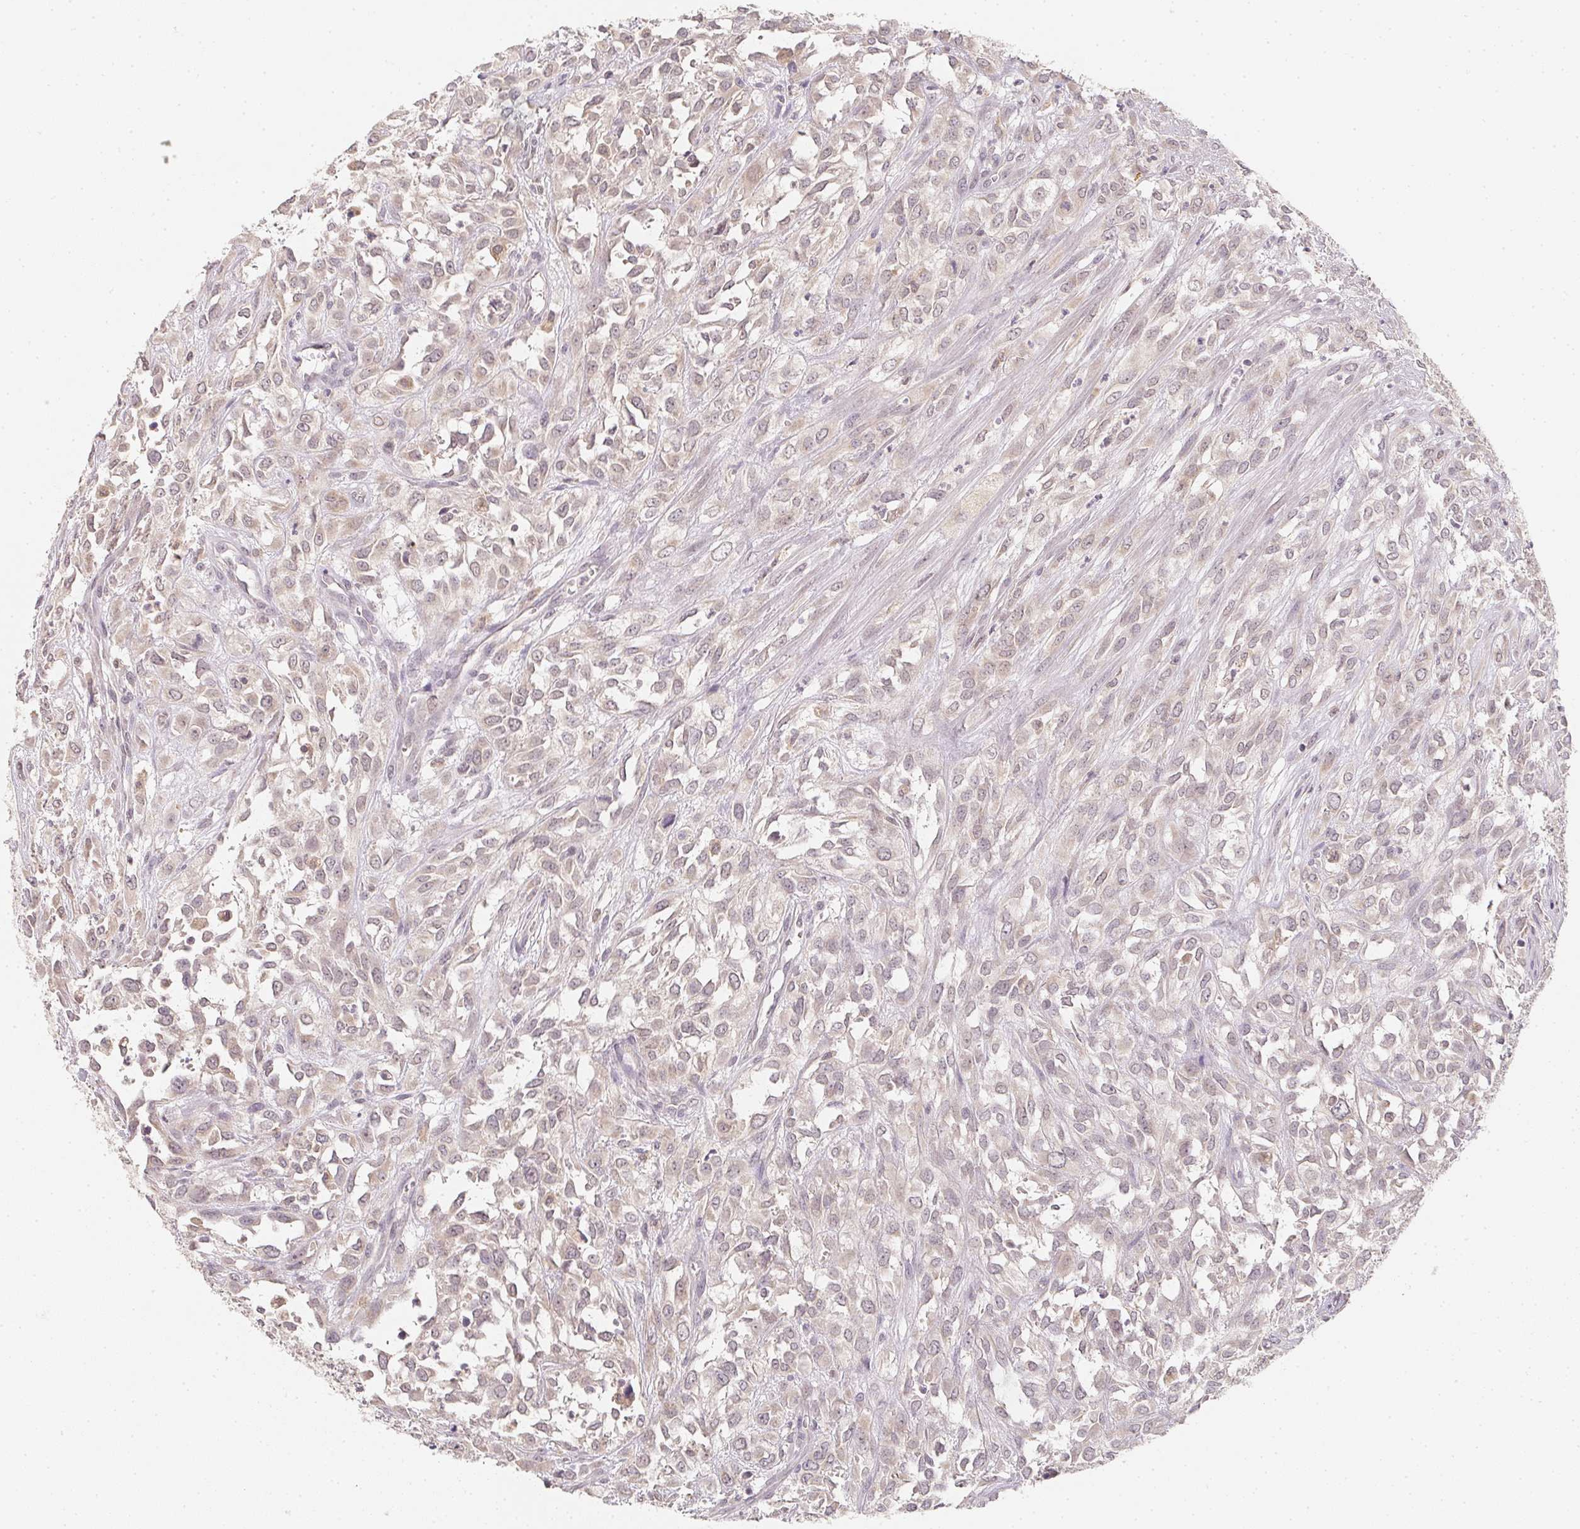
{"staining": {"intensity": "weak", "quantity": "<25%", "location": "cytoplasmic/membranous"}, "tissue": "urothelial cancer", "cell_type": "Tumor cells", "image_type": "cancer", "snomed": [{"axis": "morphology", "description": "Urothelial carcinoma, High grade"}, {"axis": "topography", "description": "Urinary bladder"}], "caption": "Immunohistochemistry of human urothelial cancer exhibits no staining in tumor cells. Nuclei are stained in blue.", "gene": "SOAT1", "patient": {"sex": "male", "age": 67}}